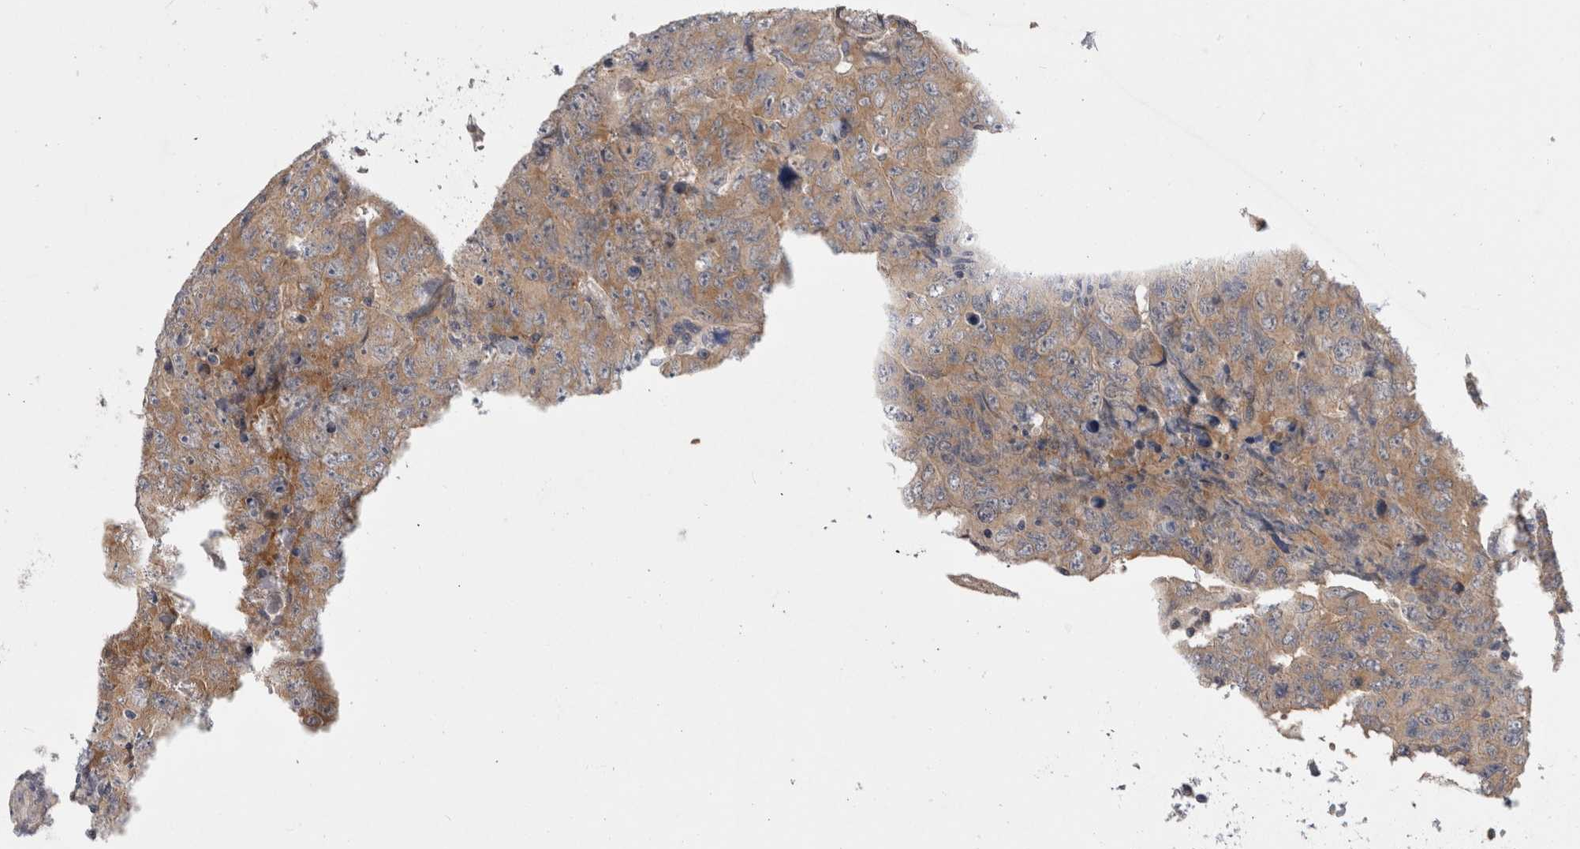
{"staining": {"intensity": "moderate", "quantity": ">75%", "location": "cytoplasmic/membranous"}, "tissue": "testis cancer", "cell_type": "Tumor cells", "image_type": "cancer", "snomed": [{"axis": "morphology", "description": "Carcinoma, Embryonal, NOS"}, {"axis": "topography", "description": "Testis"}], "caption": "Embryonal carcinoma (testis) stained for a protein (brown) reveals moderate cytoplasmic/membranous positive staining in about >75% of tumor cells.", "gene": "CERS3", "patient": {"sex": "male", "age": 26}}